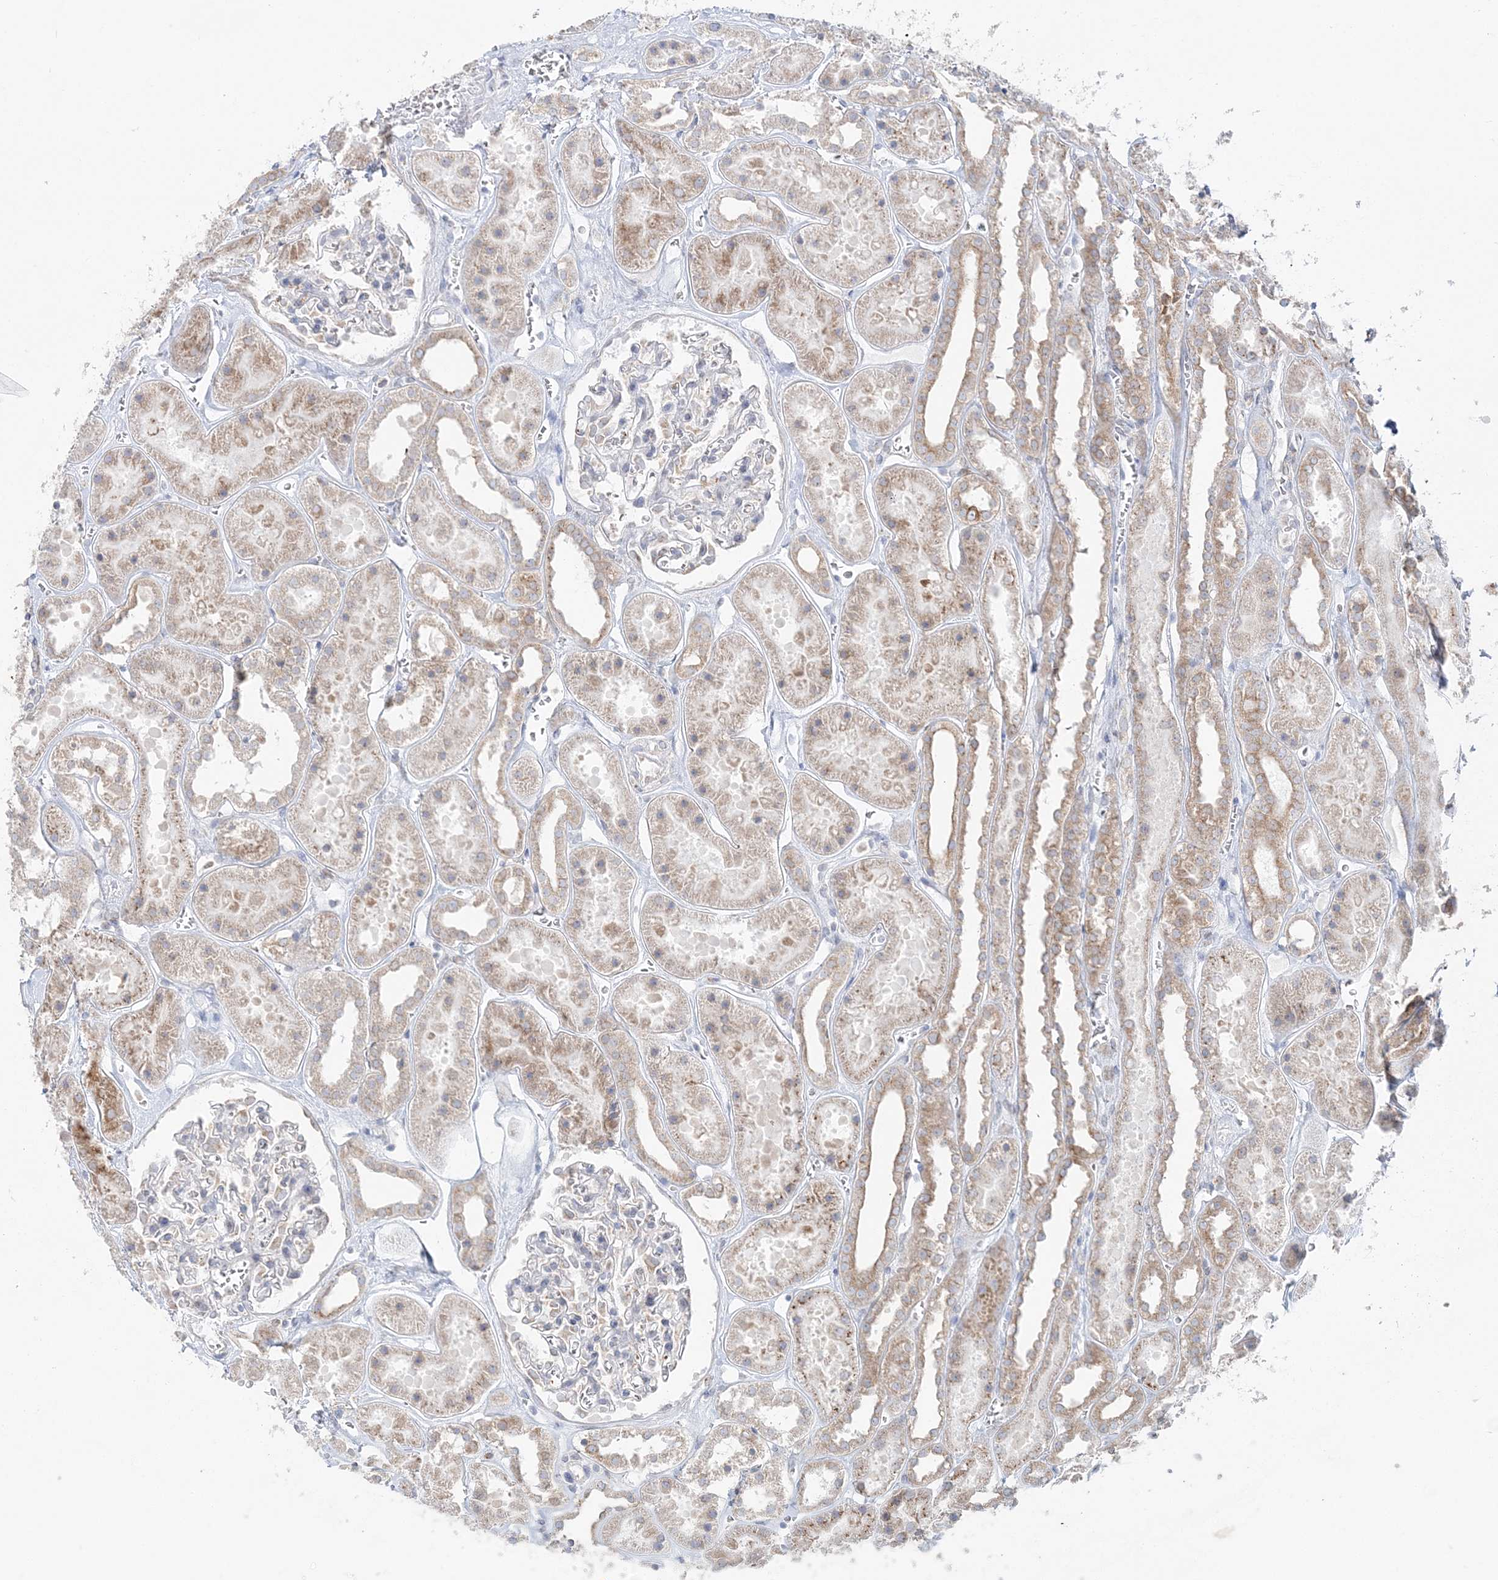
{"staining": {"intensity": "weak", "quantity": "<25%", "location": "cytoplasmic/membranous"}, "tissue": "kidney", "cell_type": "Cells in glomeruli", "image_type": "normal", "snomed": [{"axis": "morphology", "description": "Normal tissue, NOS"}, {"axis": "topography", "description": "Kidney"}], "caption": "The histopathology image exhibits no significant positivity in cells in glomeruli of kidney. (Immunohistochemistry (ihc), brightfield microscopy, high magnification).", "gene": "TMED10", "patient": {"sex": "female", "age": 41}}